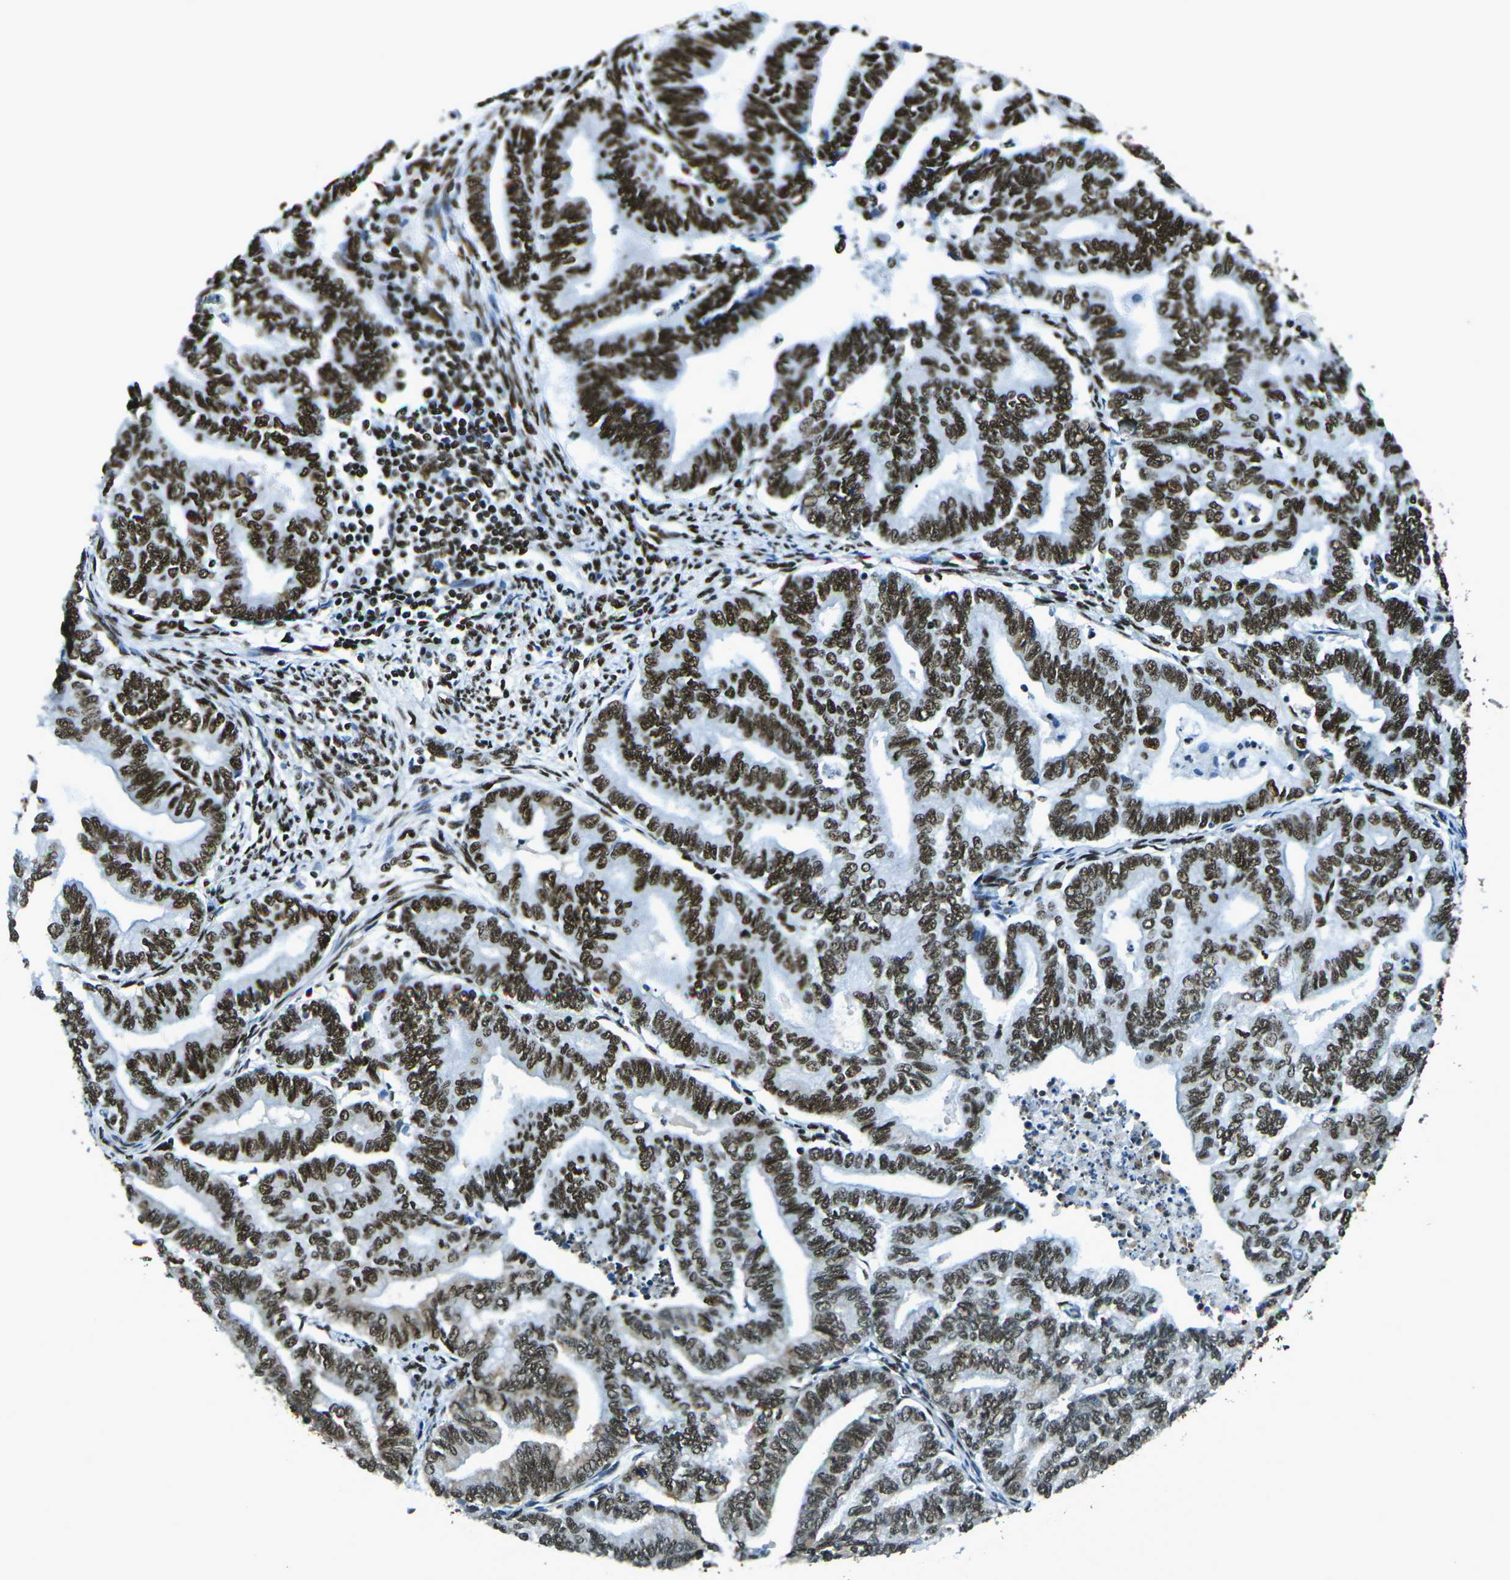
{"staining": {"intensity": "strong", "quantity": ">75%", "location": "cytoplasmic/membranous,nuclear"}, "tissue": "endometrial cancer", "cell_type": "Tumor cells", "image_type": "cancer", "snomed": [{"axis": "morphology", "description": "Adenocarcinoma, NOS"}, {"axis": "topography", "description": "Endometrium"}], "caption": "This is an image of immunohistochemistry staining of endometrial cancer (adenocarcinoma), which shows strong positivity in the cytoplasmic/membranous and nuclear of tumor cells.", "gene": "HNRNPL", "patient": {"sex": "female", "age": 79}}